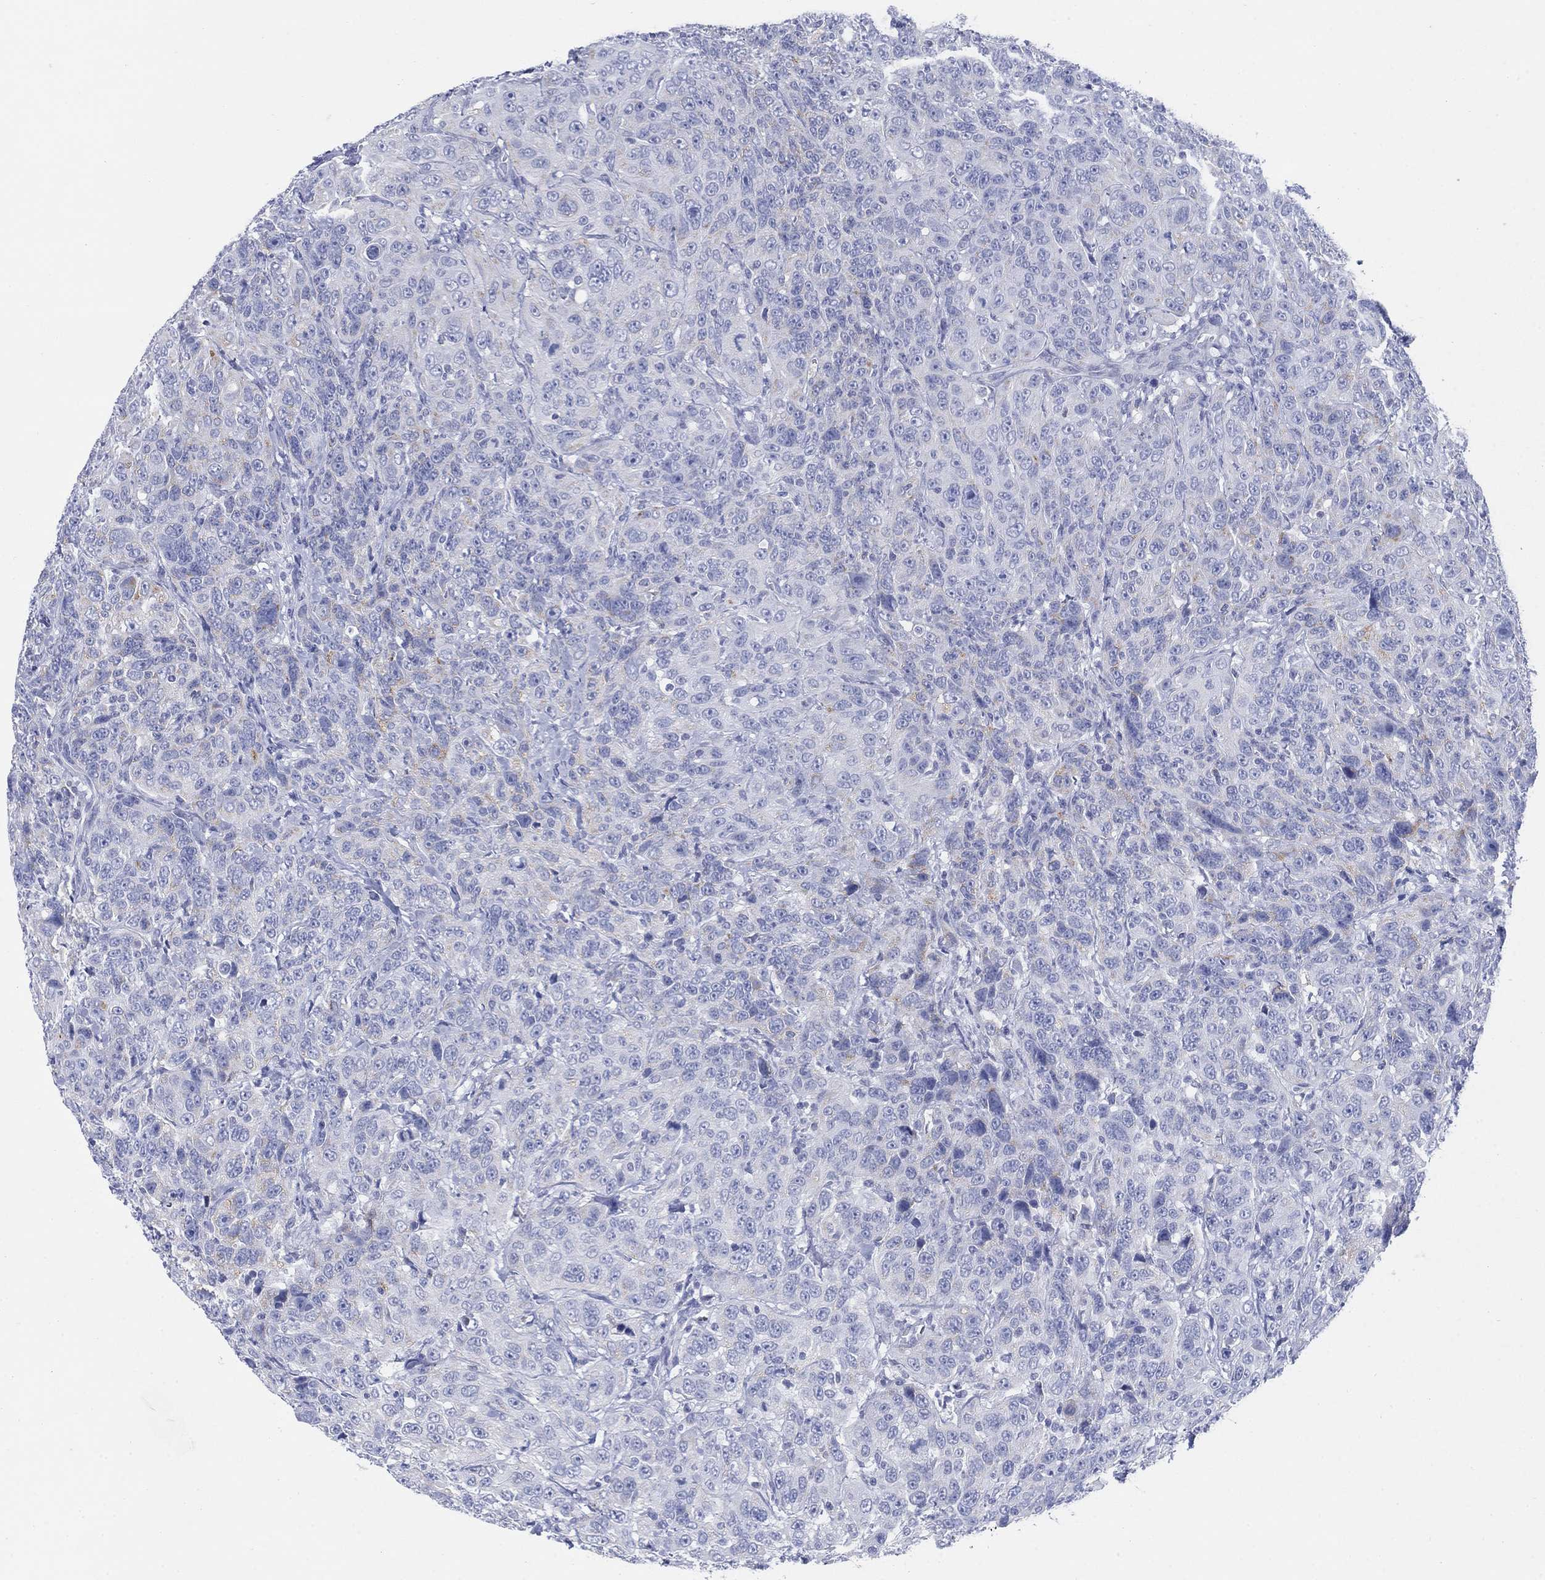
{"staining": {"intensity": "negative", "quantity": "none", "location": "none"}, "tissue": "urothelial cancer", "cell_type": "Tumor cells", "image_type": "cancer", "snomed": [{"axis": "morphology", "description": "Urothelial carcinoma, NOS"}, {"axis": "morphology", "description": "Urothelial carcinoma, High grade"}, {"axis": "topography", "description": "Urinary bladder"}], "caption": "Immunohistochemical staining of human urothelial cancer demonstrates no significant positivity in tumor cells.", "gene": "SCCPDH", "patient": {"sex": "female", "age": 73}}